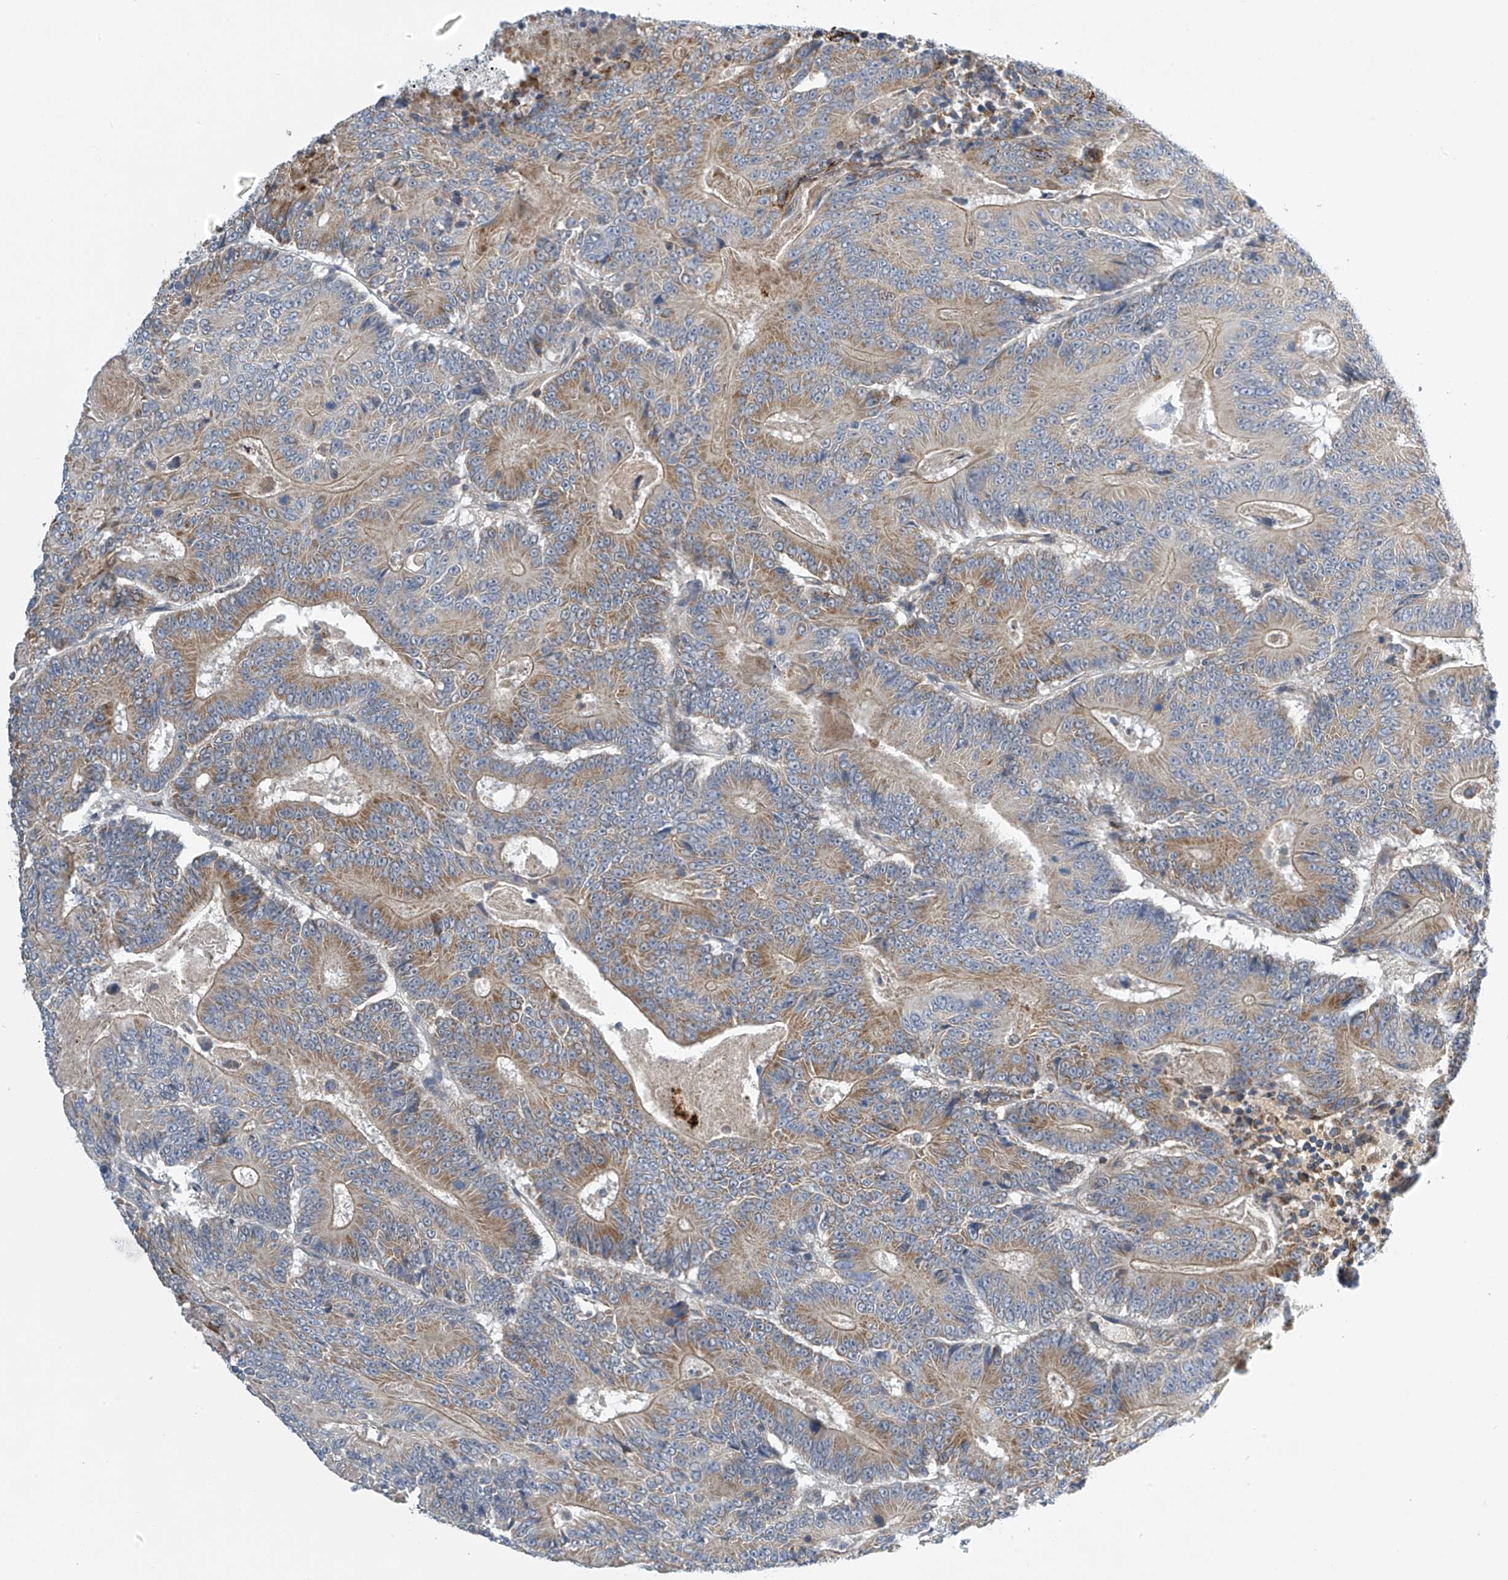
{"staining": {"intensity": "moderate", "quantity": "25%-75%", "location": "cytoplasmic/membranous"}, "tissue": "colorectal cancer", "cell_type": "Tumor cells", "image_type": "cancer", "snomed": [{"axis": "morphology", "description": "Adenocarcinoma, NOS"}, {"axis": "topography", "description": "Colon"}], "caption": "Colorectal cancer (adenocarcinoma) tissue reveals moderate cytoplasmic/membranous expression in about 25%-75% of tumor cells, visualized by immunohistochemistry. The protein of interest is stained brown, and the nuclei are stained in blue (DAB IHC with brightfield microscopy, high magnification).", "gene": "IBA57", "patient": {"sex": "male", "age": 83}}